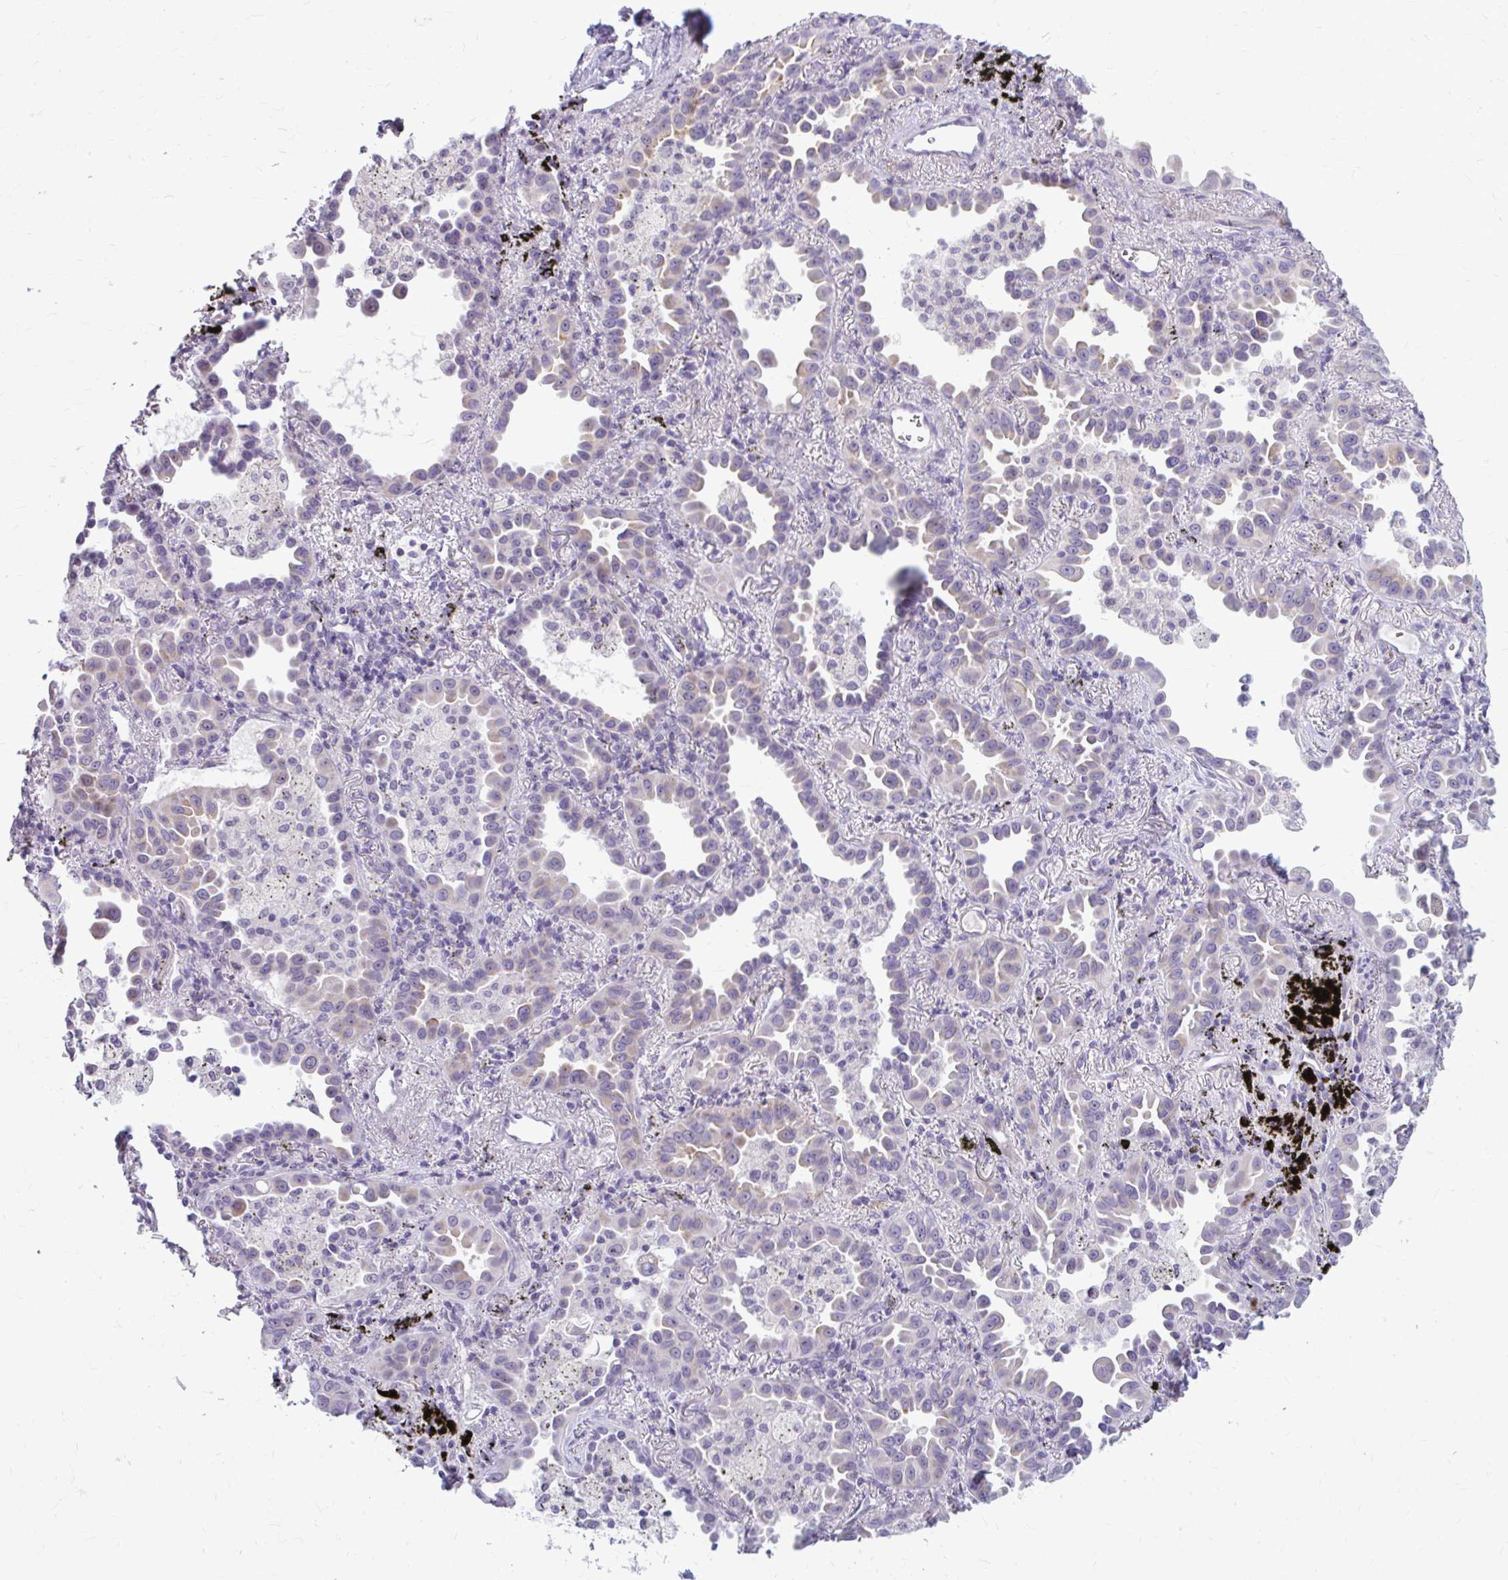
{"staining": {"intensity": "weak", "quantity": "25%-75%", "location": "cytoplasmic/membranous"}, "tissue": "lung cancer", "cell_type": "Tumor cells", "image_type": "cancer", "snomed": [{"axis": "morphology", "description": "Adenocarcinoma, NOS"}, {"axis": "topography", "description": "Lung"}], "caption": "This photomicrograph displays lung cancer (adenocarcinoma) stained with IHC to label a protein in brown. The cytoplasmic/membranous of tumor cells show weak positivity for the protein. Nuclei are counter-stained blue.", "gene": "CHIA", "patient": {"sex": "male", "age": 68}}